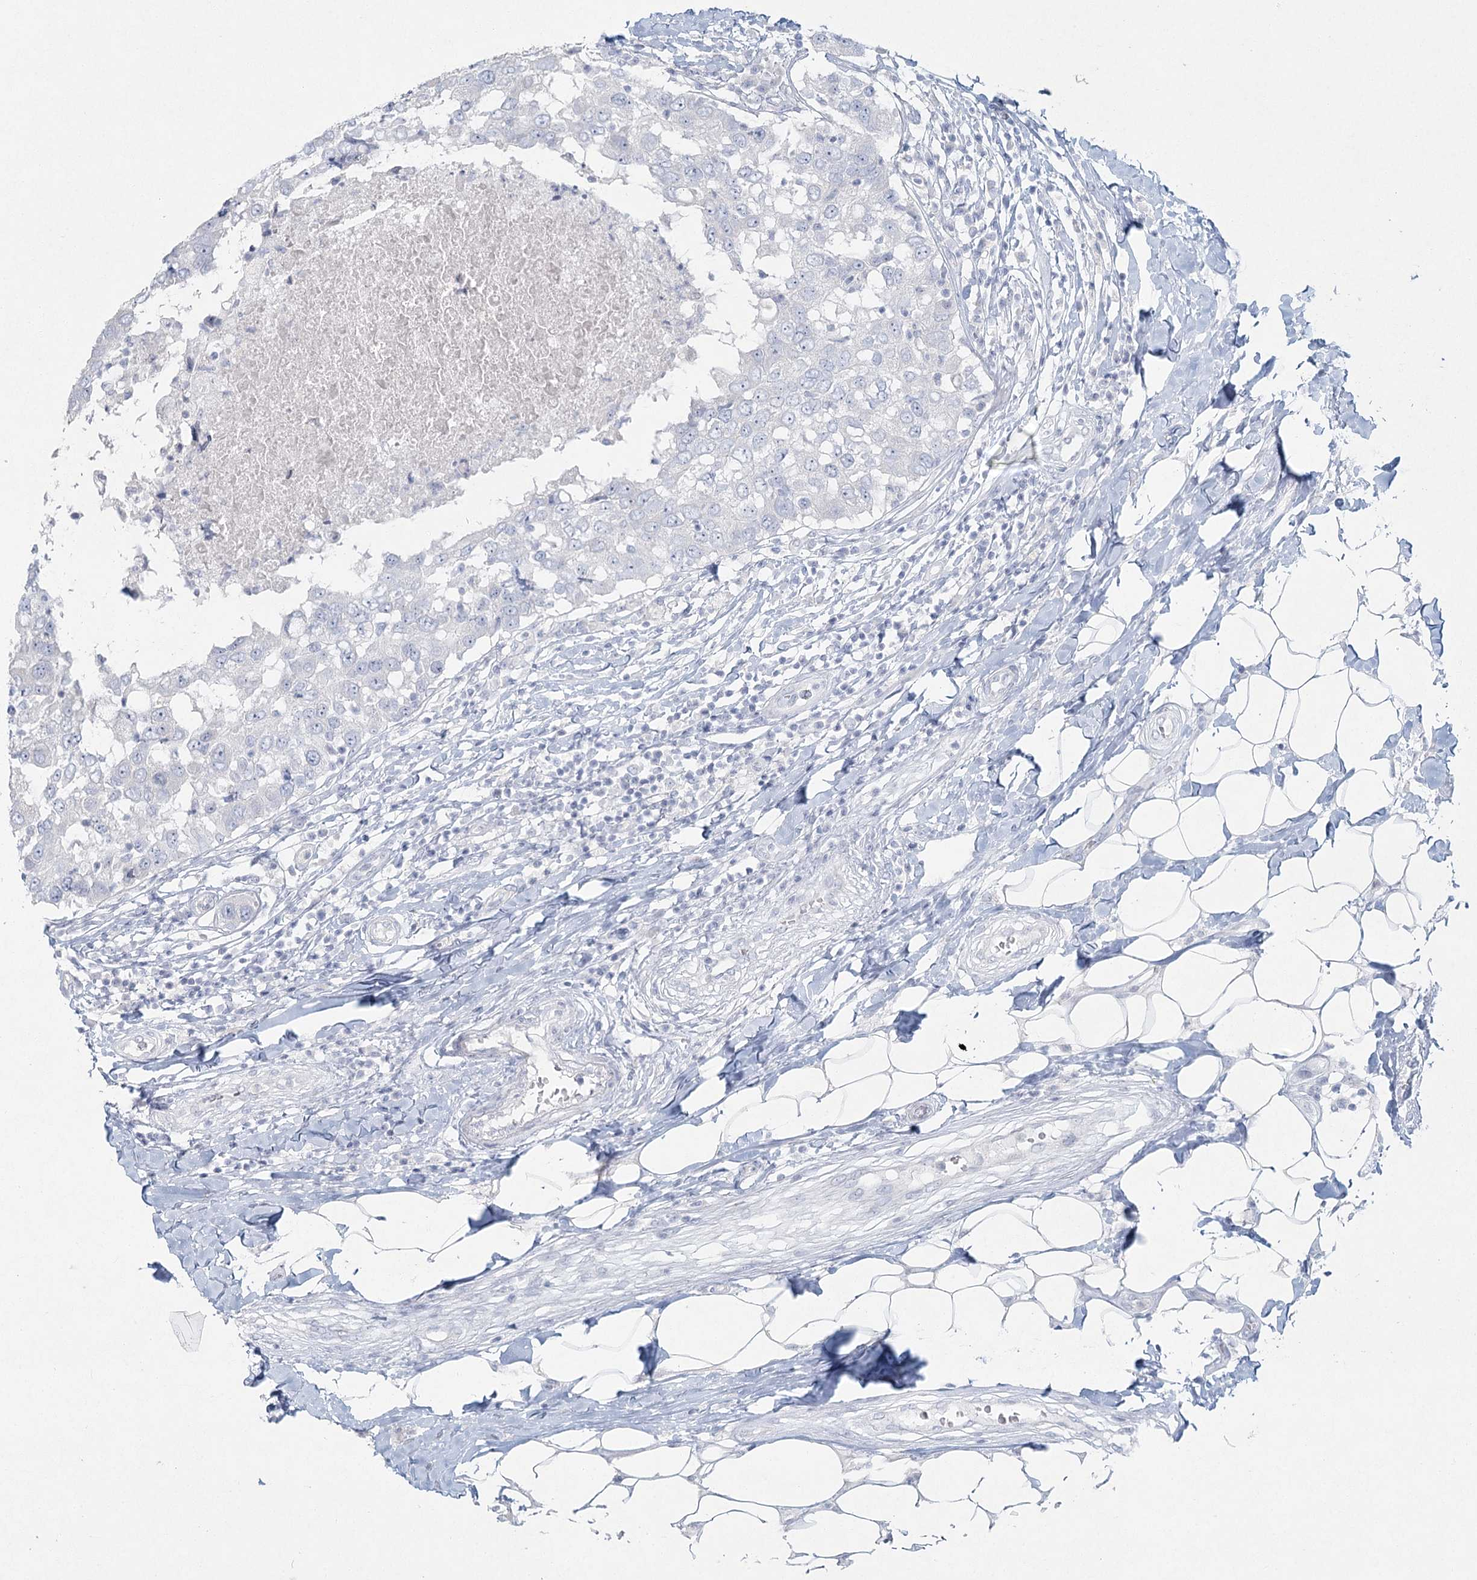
{"staining": {"intensity": "negative", "quantity": "none", "location": "none"}, "tissue": "breast cancer", "cell_type": "Tumor cells", "image_type": "cancer", "snomed": [{"axis": "morphology", "description": "Duct carcinoma"}, {"axis": "topography", "description": "Breast"}], "caption": "Tumor cells are negative for brown protein staining in infiltrating ductal carcinoma (breast).", "gene": "LRP2BP", "patient": {"sex": "female", "age": 27}}